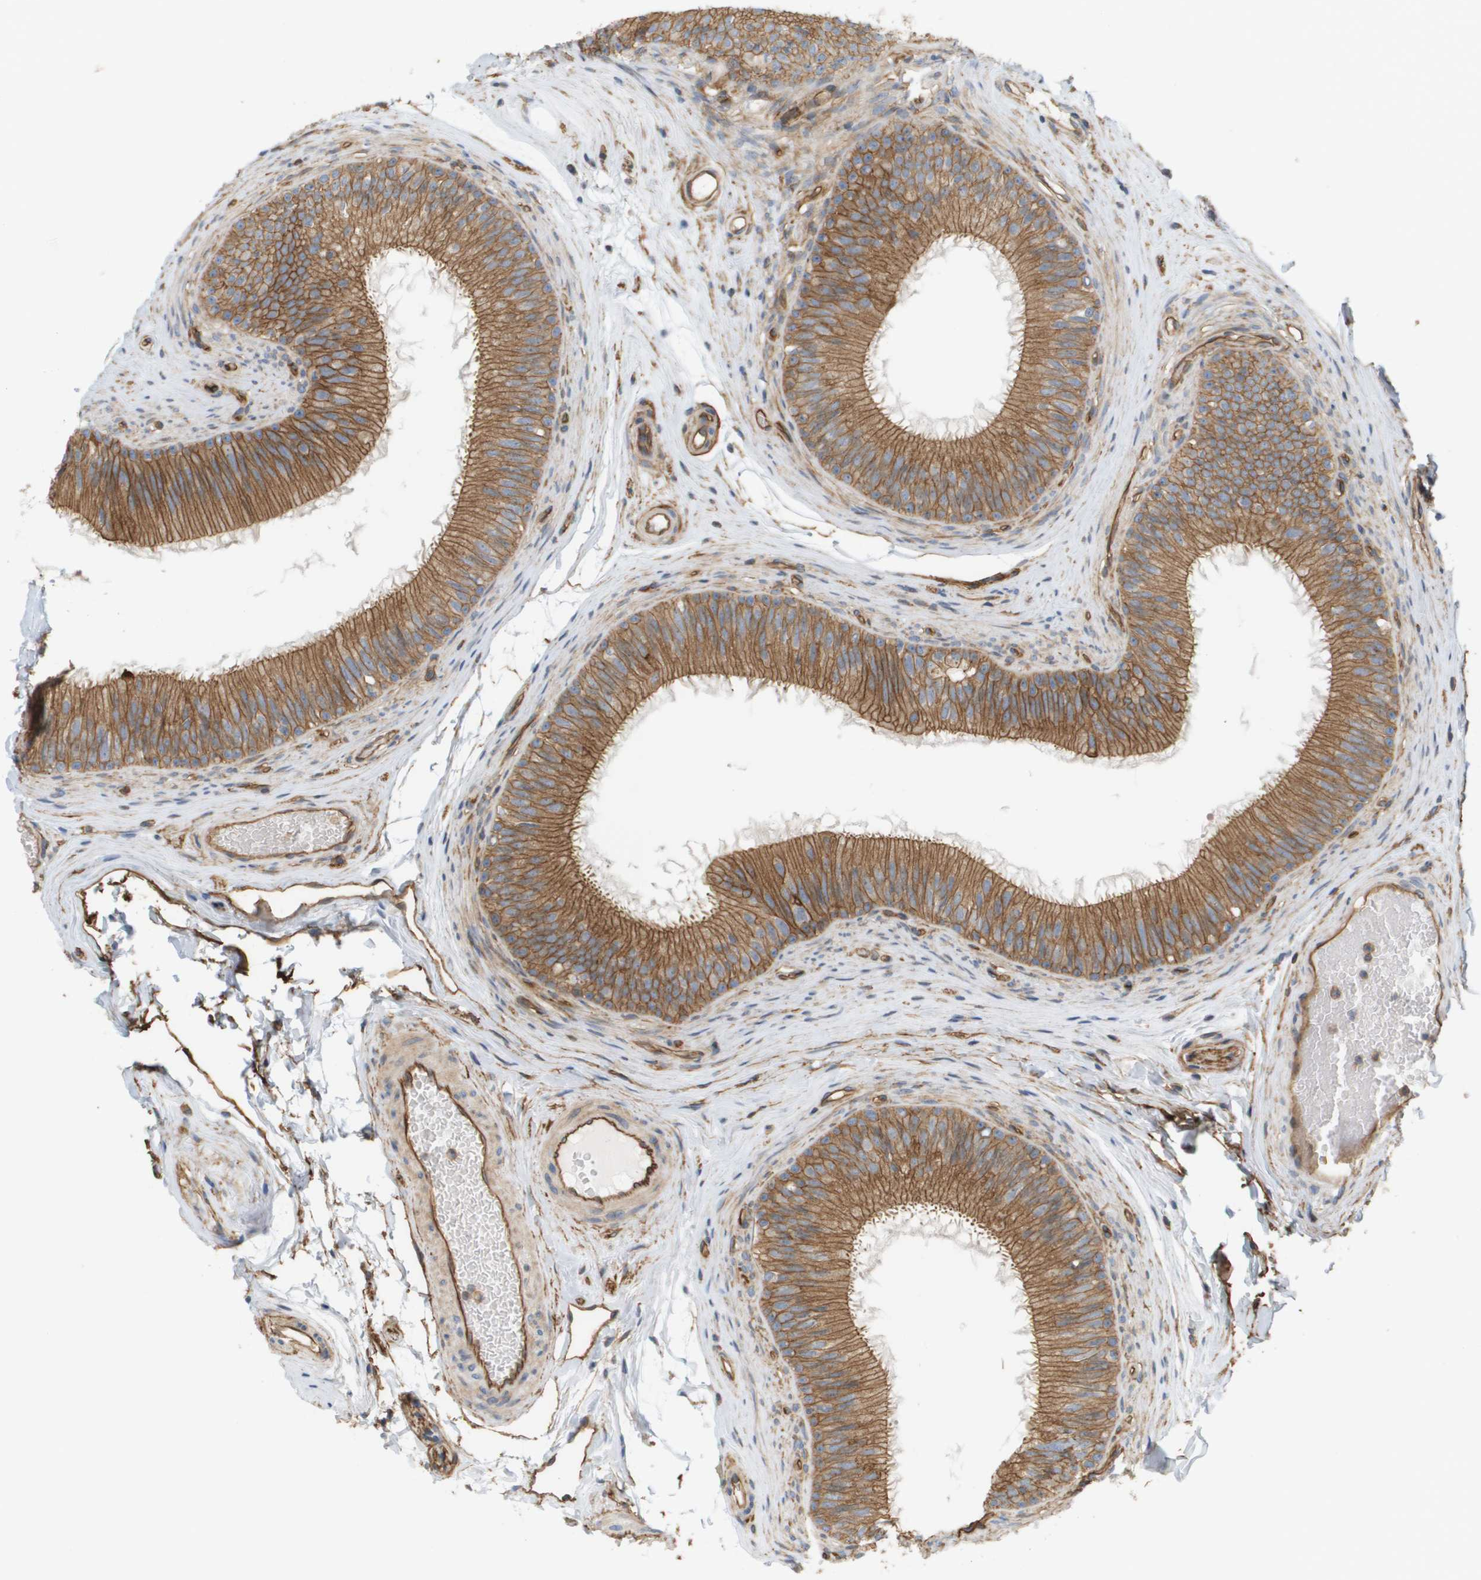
{"staining": {"intensity": "moderate", "quantity": ">75%", "location": "cytoplasmic/membranous"}, "tissue": "epididymis", "cell_type": "Glandular cells", "image_type": "normal", "snomed": [{"axis": "morphology", "description": "Normal tissue, NOS"}, {"axis": "topography", "description": "Testis"}, {"axis": "topography", "description": "Epididymis"}], "caption": "This image exhibits immunohistochemistry staining of benign epididymis, with medium moderate cytoplasmic/membranous positivity in about >75% of glandular cells.", "gene": "SGMS2", "patient": {"sex": "male", "age": 36}}